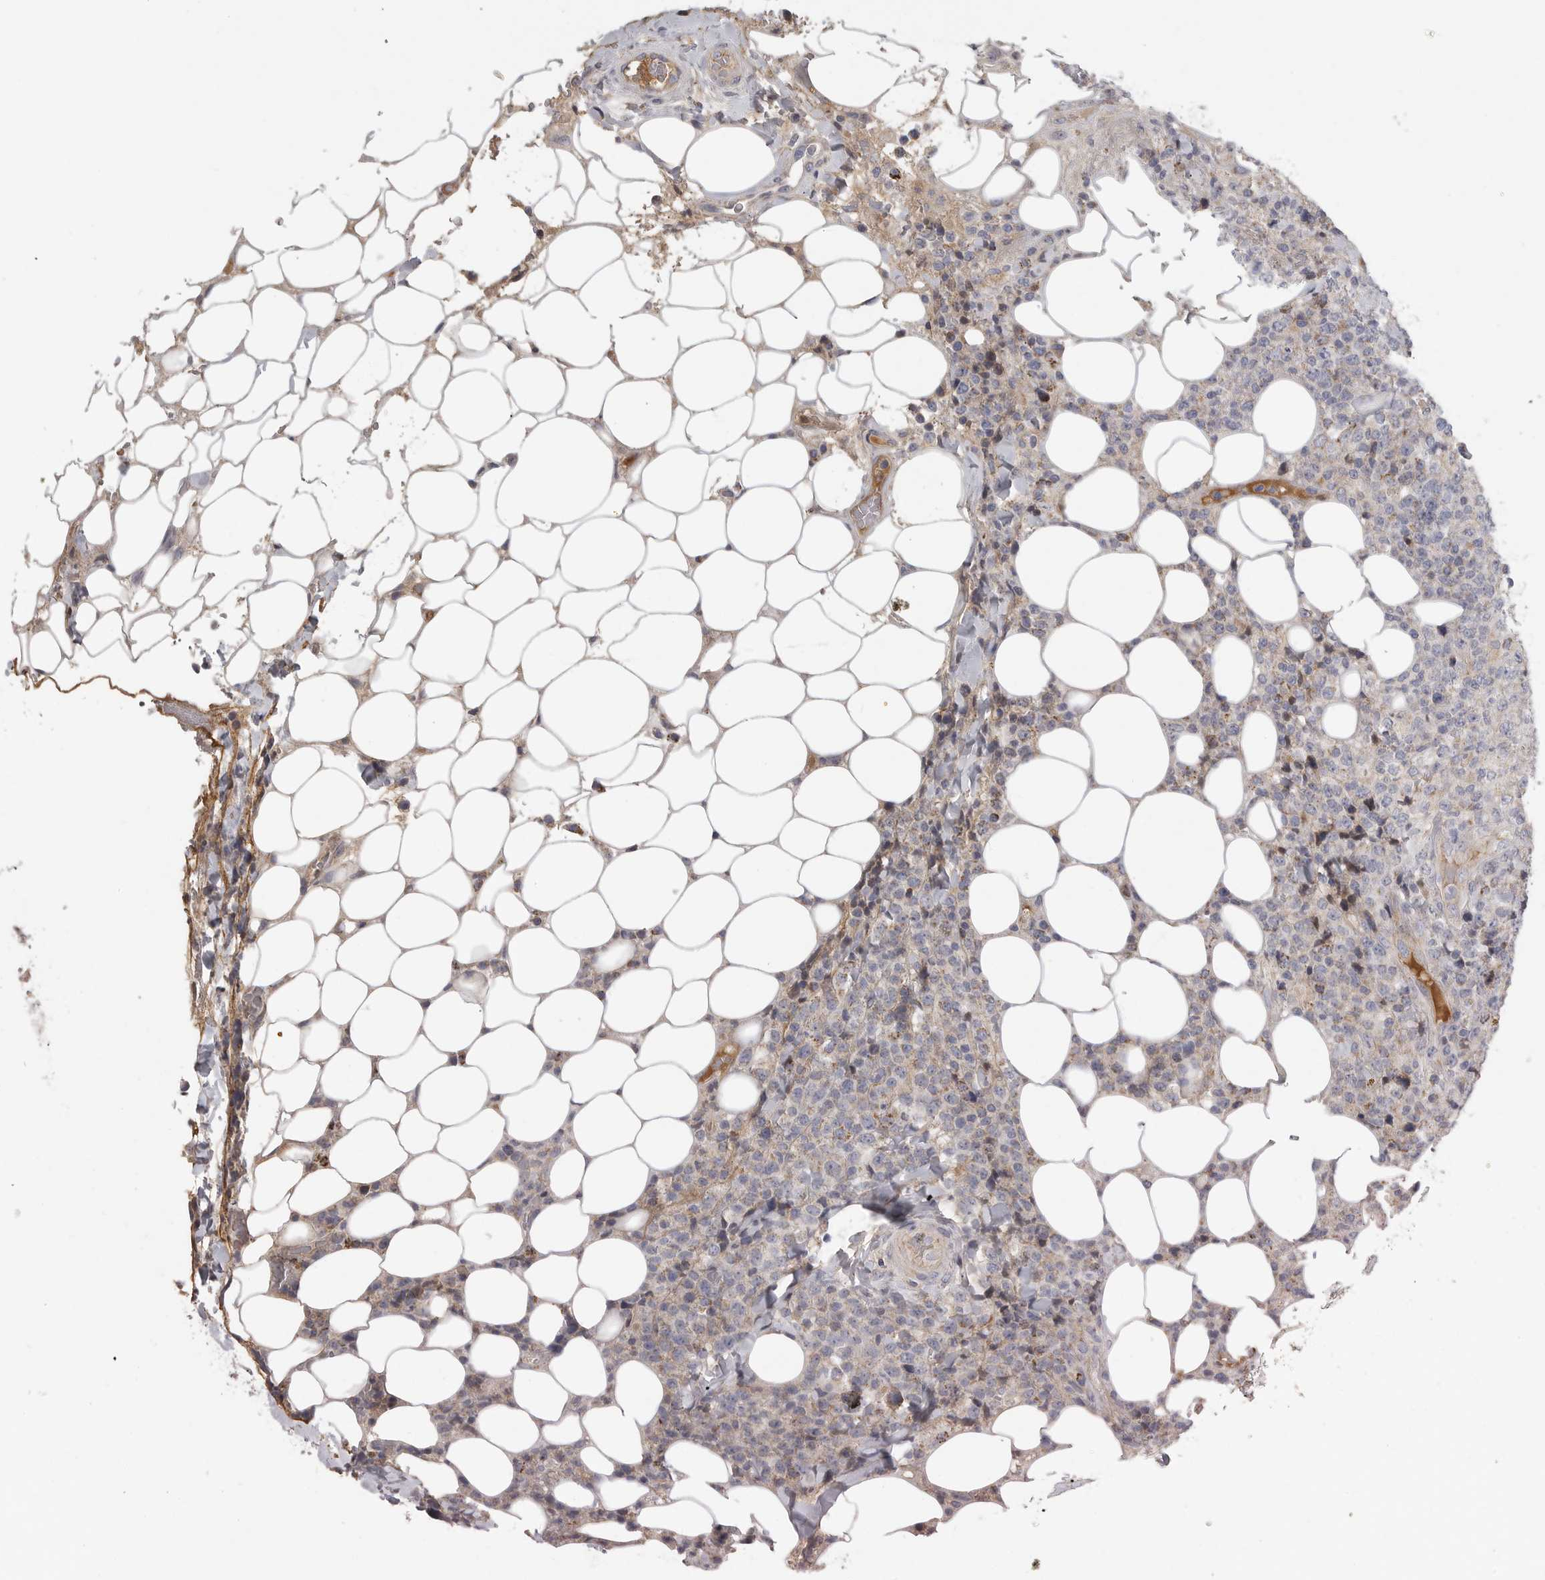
{"staining": {"intensity": "weak", "quantity": "25%-75%", "location": "cytoplasmic/membranous"}, "tissue": "lymphoma", "cell_type": "Tumor cells", "image_type": "cancer", "snomed": [{"axis": "morphology", "description": "Malignant lymphoma, non-Hodgkin's type, High grade"}, {"axis": "topography", "description": "Lymph node"}], "caption": "Tumor cells show weak cytoplasmic/membranous positivity in about 25%-75% of cells in high-grade malignant lymphoma, non-Hodgkin's type.", "gene": "SDC3", "patient": {"sex": "male", "age": 13}}